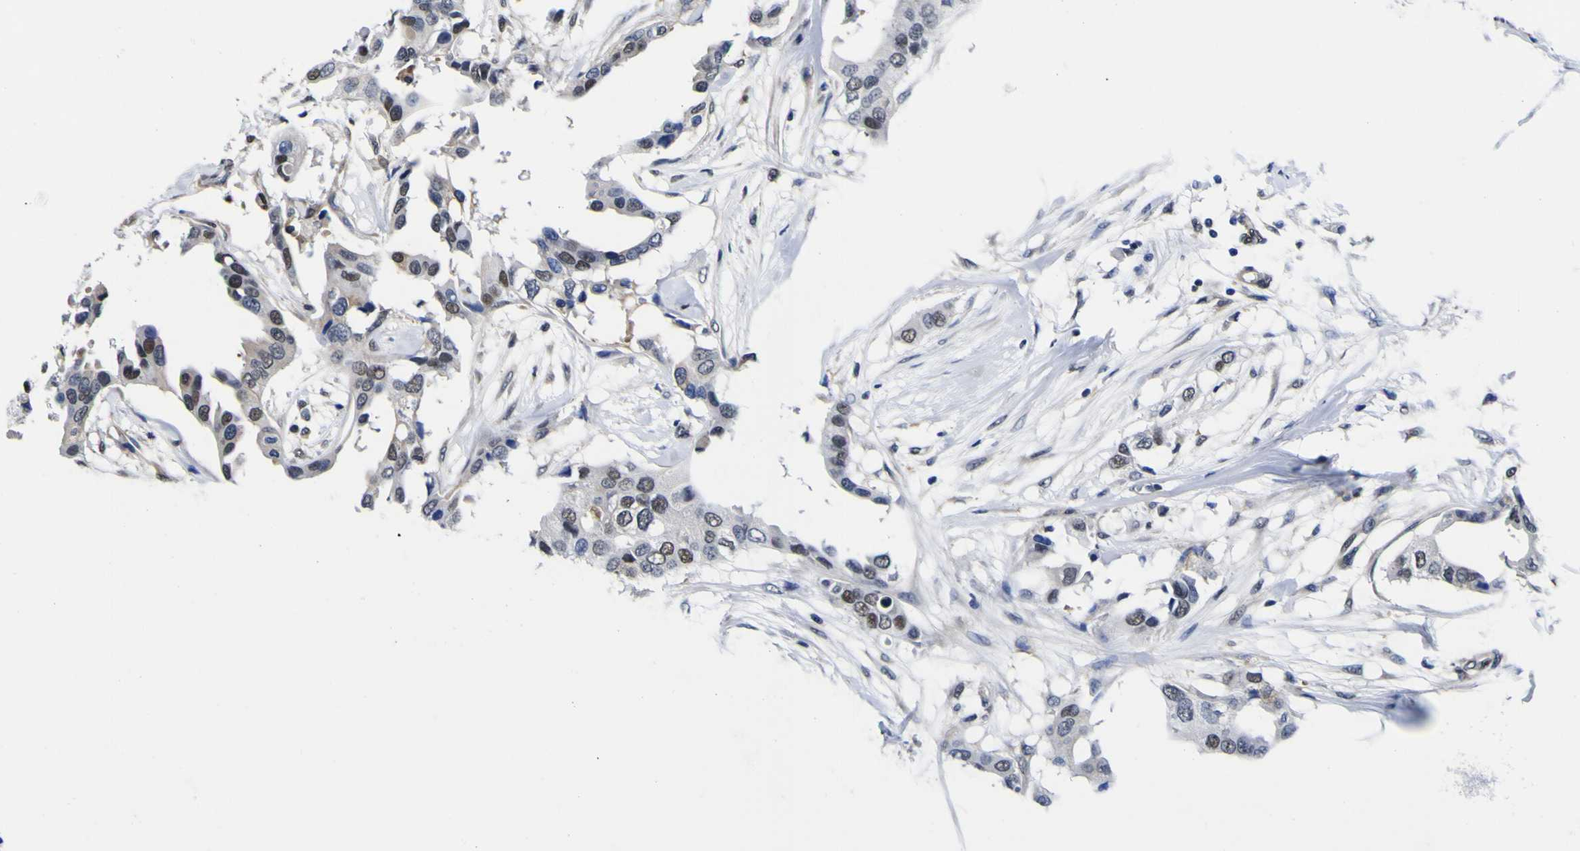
{"staining": {"intensity": "weak", "quantity": "25%-75%", "location": "nuclear"}, "tissue": "breast cancer", "cell_type": "Tumor cells", "image_type": "cancer", "snomed": [{"axis": "morphology", "description": "Duct carcinoma"}, {"axis": "topography", "description": "Breast"}], "caption": "A brown stain shows weak nuclear positivity of a protein in breast cancer tumor cells.", "gene": "FAM110B", "patient": {"sex": "female", "age": 40}}